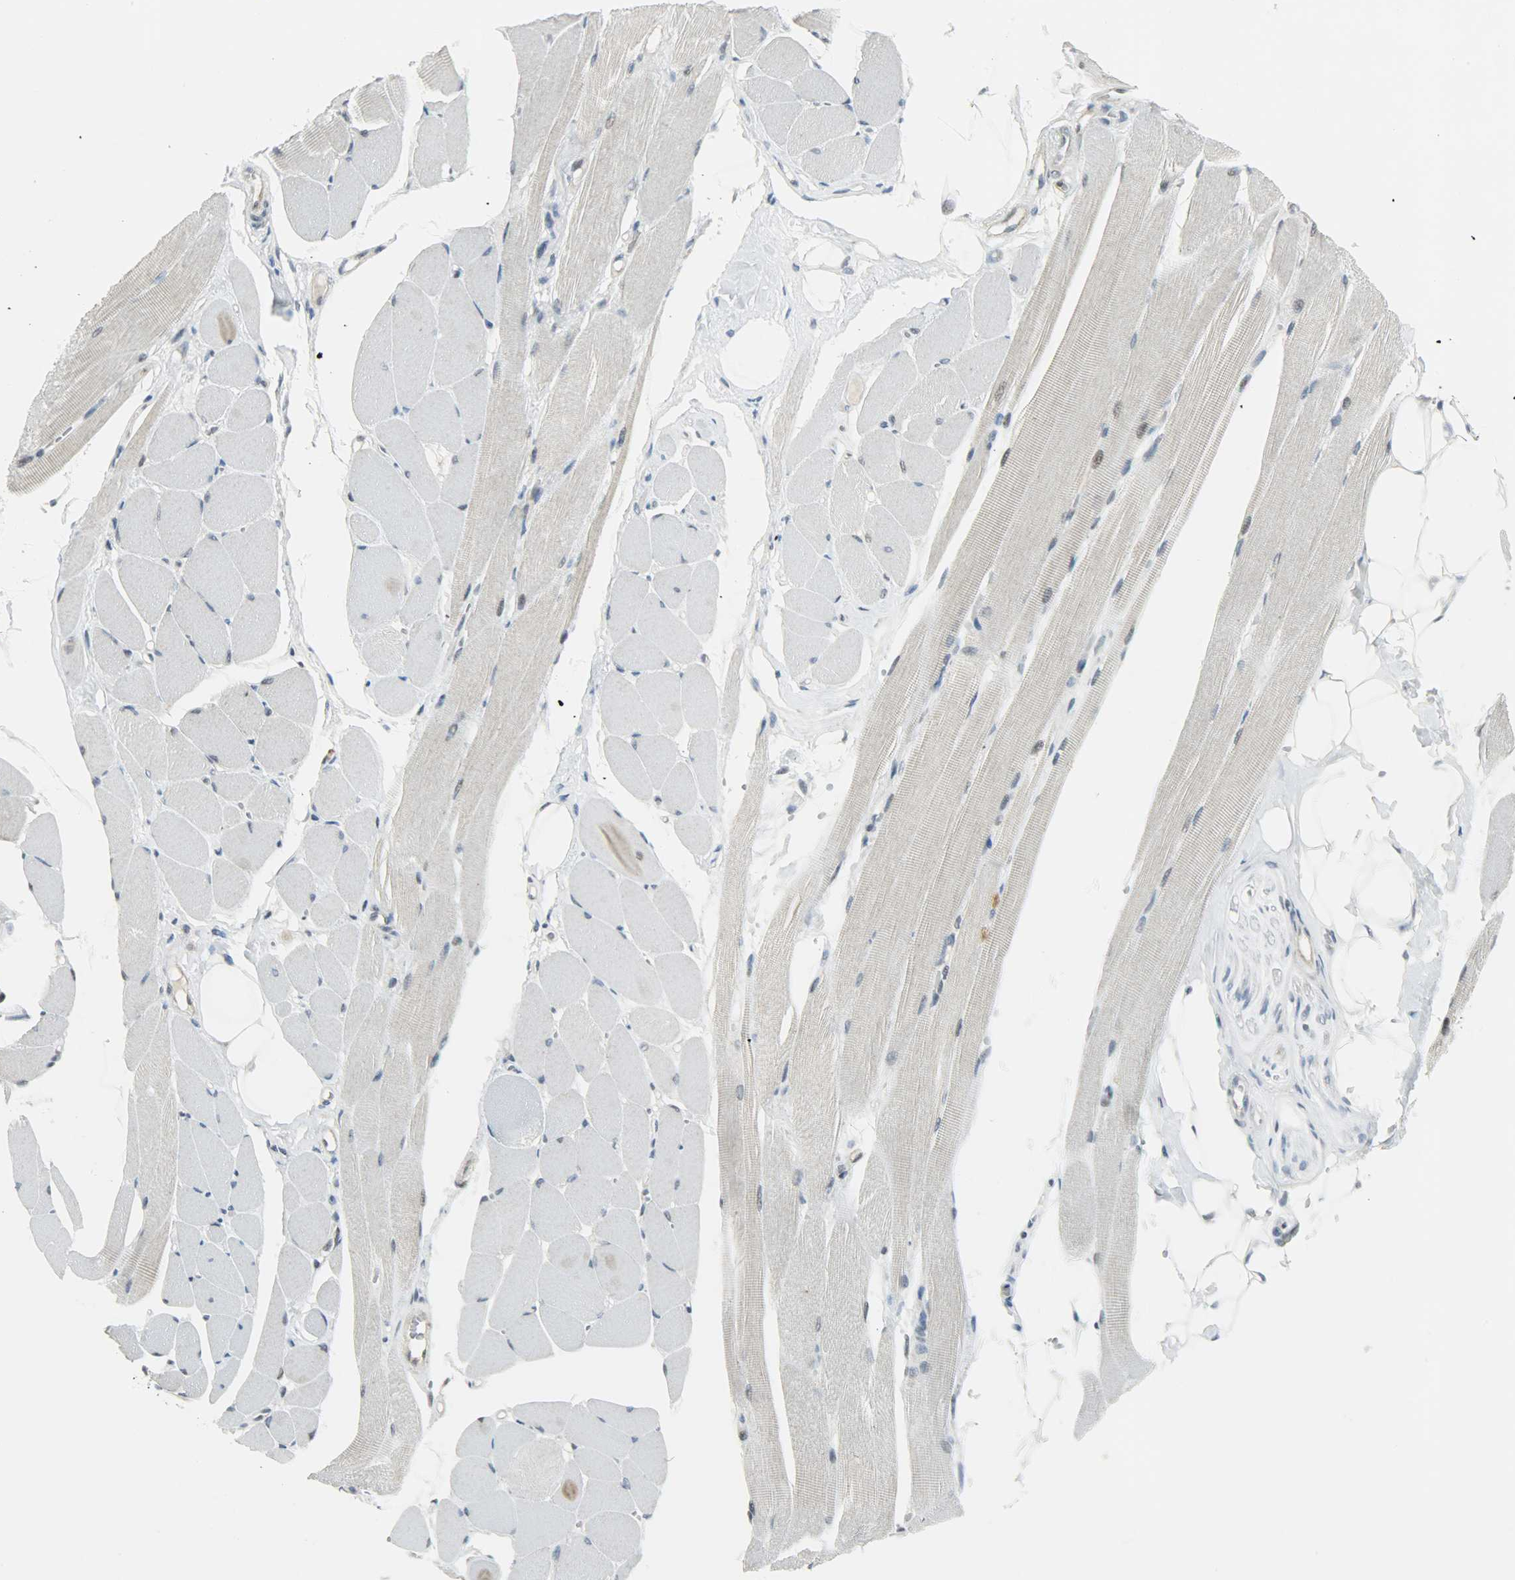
{"staining": {"intensity": "negative", "quantity": "none", "location": "none"}, "tissue": "skeletal muscle", "cell_type": "Myocytes", "image_type": "normal", "snomed": [{"axis": "morphology", "description": "Normal tissue, NOS"}, {"axis": "topography", "description": "Skeletal muscle"}, {"axis": "topography", "description": "Peripheral nerve tissue"}], "caption": "A high-resolution histopathology image shows IHC staining of unremarkable skeletal muscle, which displays no significant expression in myocytes.", "gene": "IL15", "patient": {"sex": "female", "age": 84}}